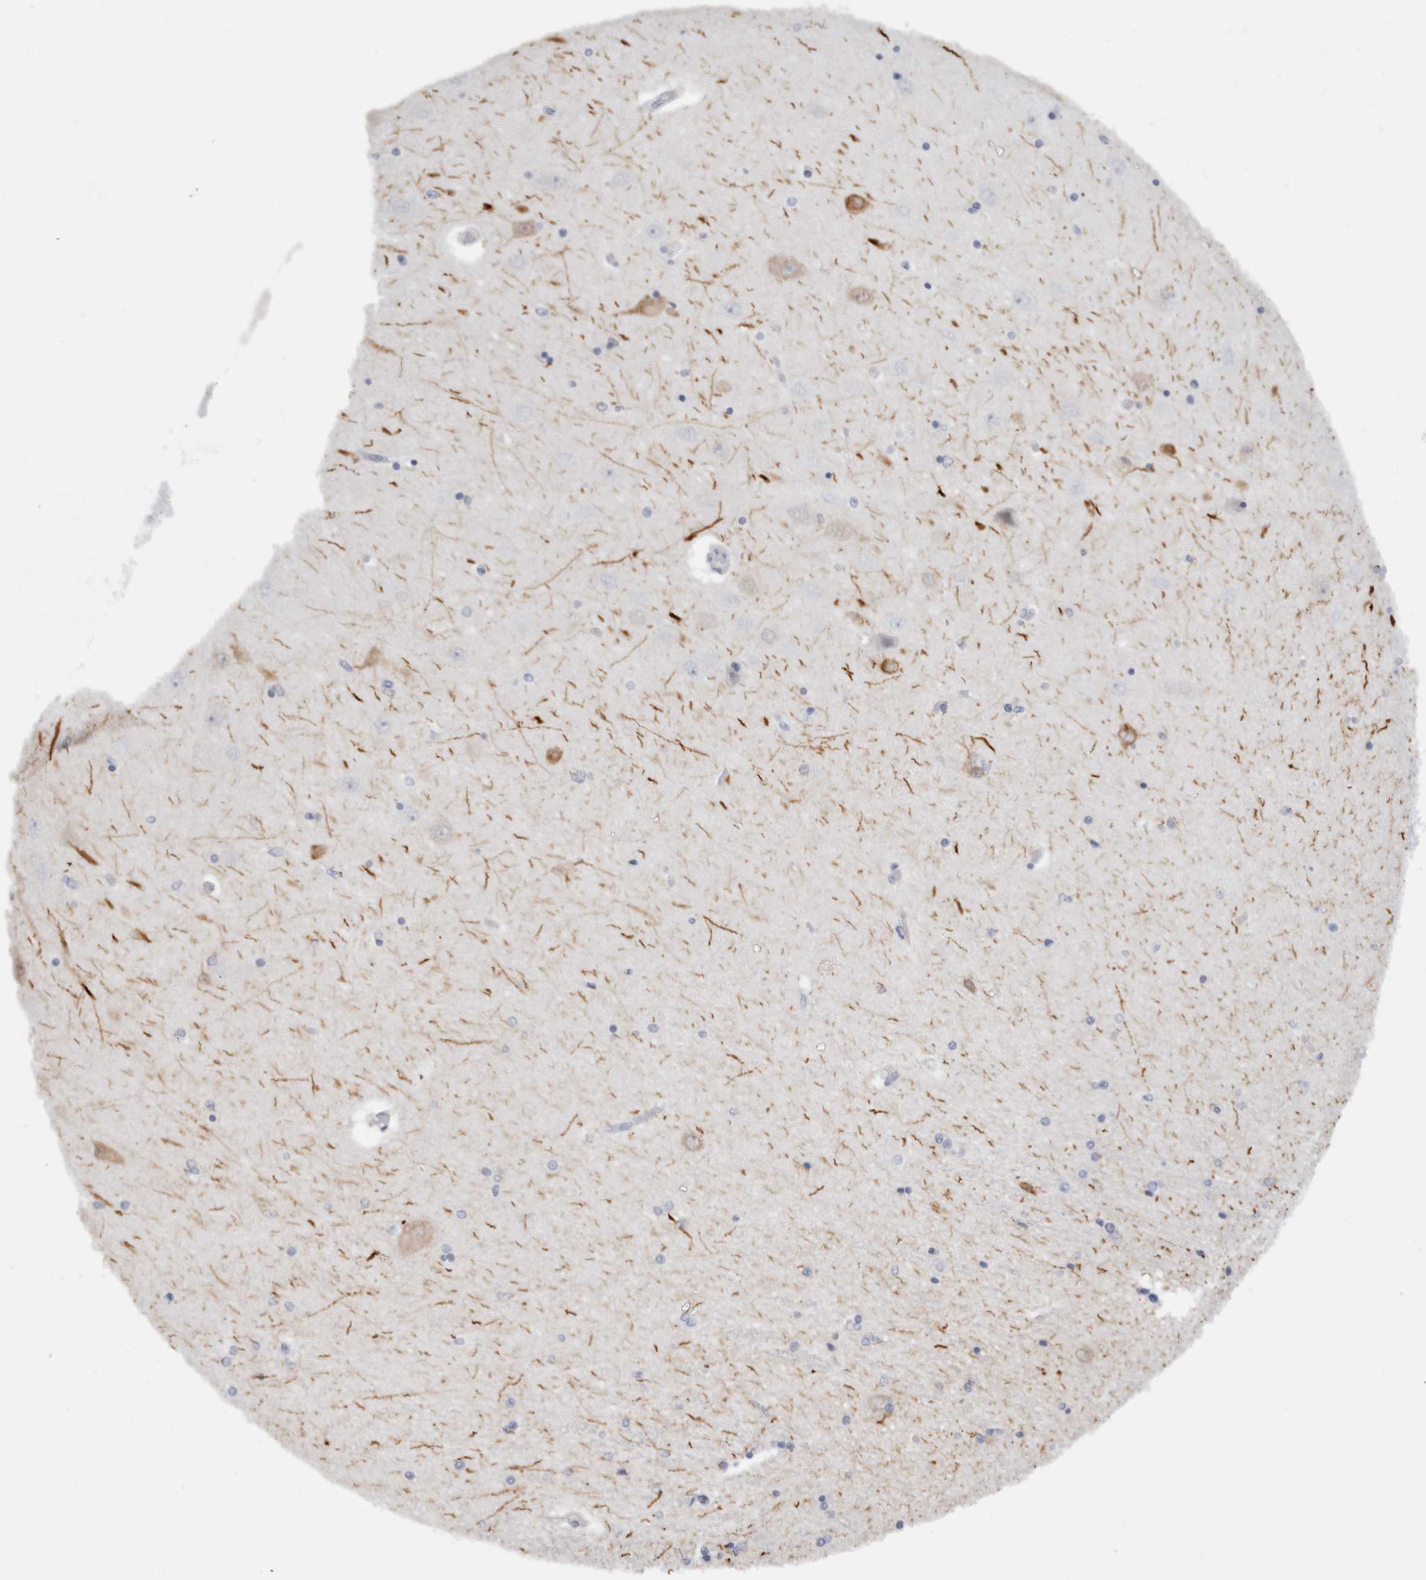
{"staining": {"intensity": "negative", "quantity": "none", "location": "none"}, "tissue": "hippocampus", "cell_type": "Glial cells", "image_type": "normal", "snomed": [{"axis": "morphology", "description": "Normal tissue, NOS"}, {"axis": "topography", "description": "Hippocampus"}], "caption": "DAB (3,3'-diaminobenzidine) immunohistochemical staining of unremarkable human hippocampus reveals no significant staining in glial cells. (Brightfield microscopy of DAB IHC at high magnification).", "gene": "C9orf50", "patient": {"sex": "female", "age": 54}}